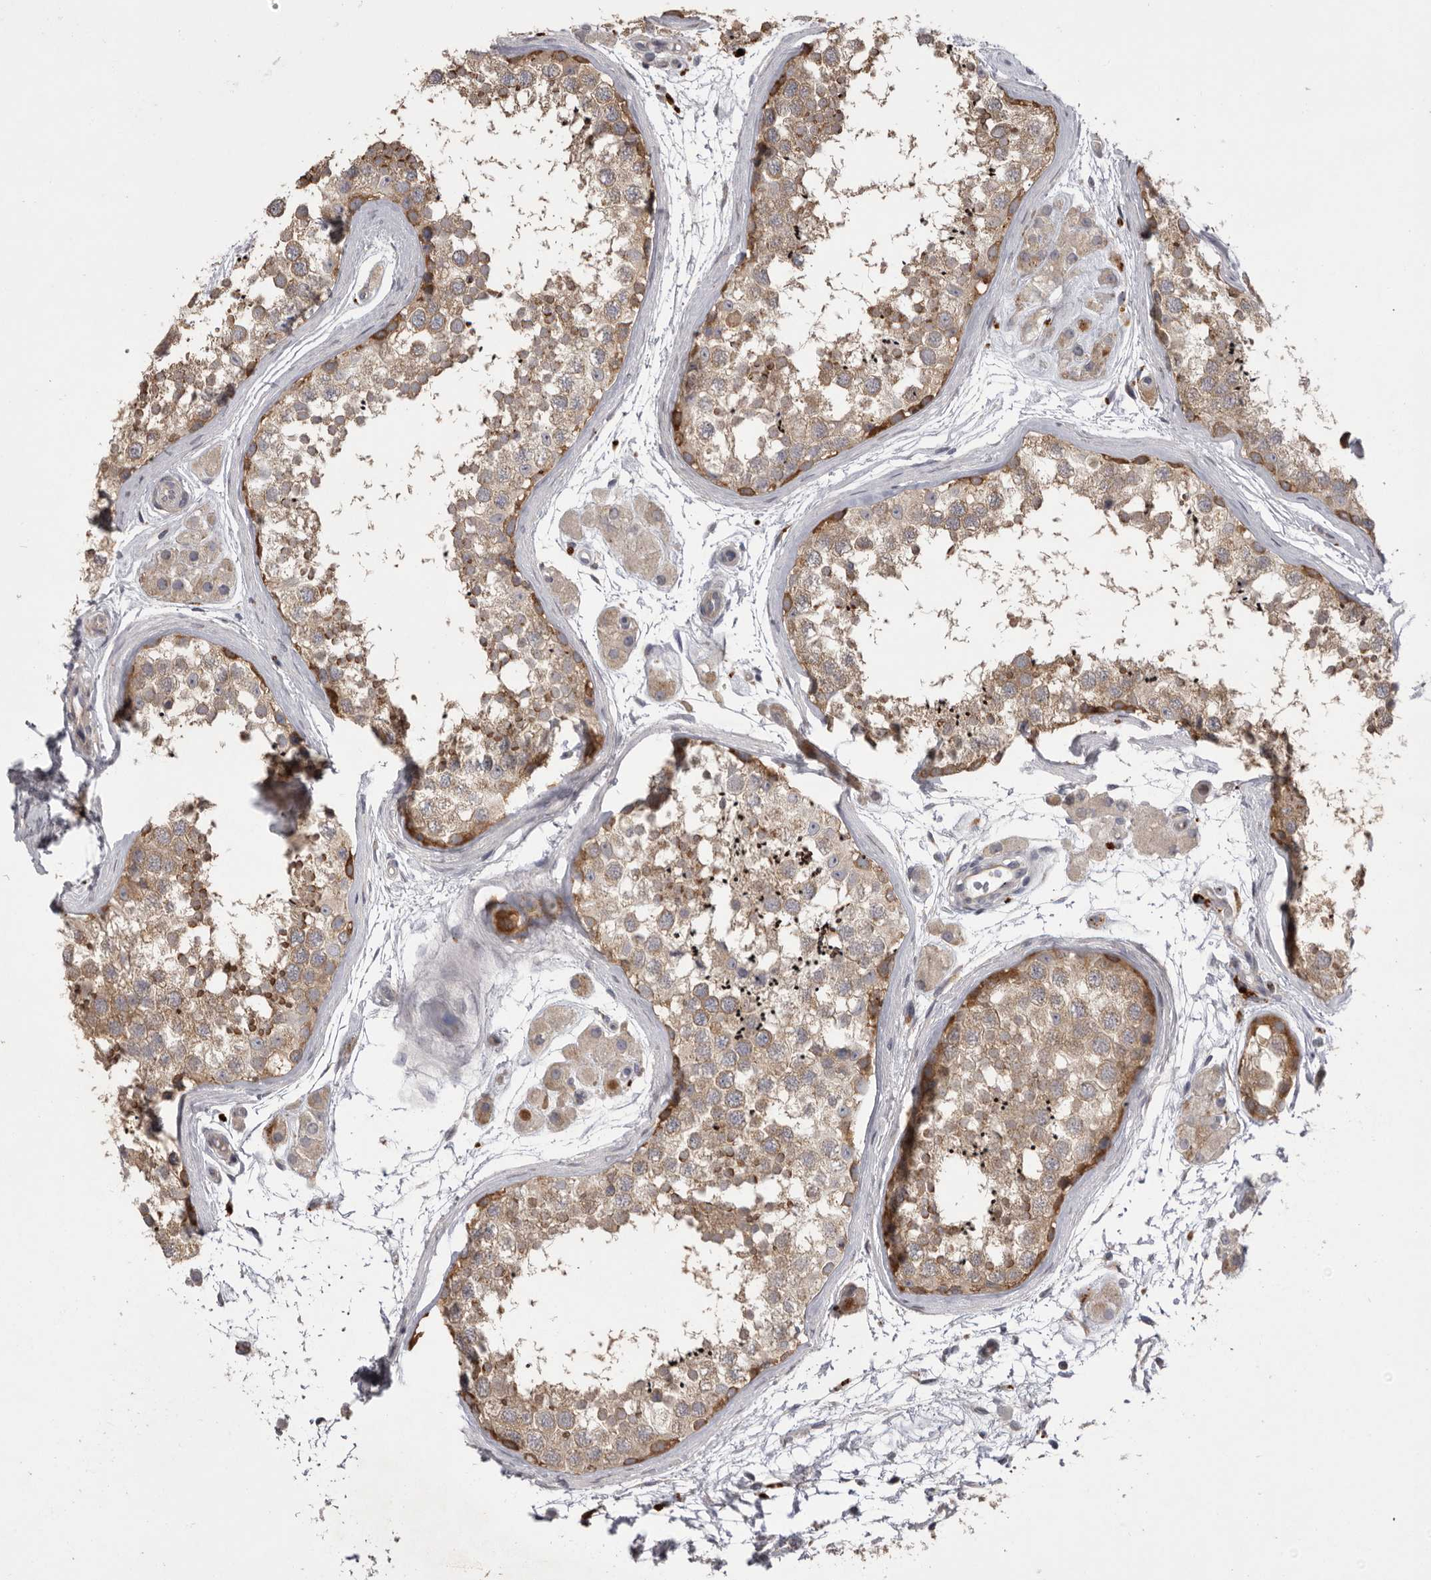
{"staining": {"intensity": "moderate", "quantity": ">75%", "location": "cytoplasmic/membranous"}, "tissue": "testis", "cell_type": "Cells in seminiferous ducts", "image_type": "normal", "snomed": [{"axis": "morphology", "description": "Normal tissue, NOS"}, {"axis": "topography", "description": "Testis"}], "caption": "Testis stained with a brown dye shows moderate cytoplasmic/membranous positive staining in about >75% of cells in seminiferous ducts.", "gene": "WDR47", "patient": {"sex": "male", "age": 56}}